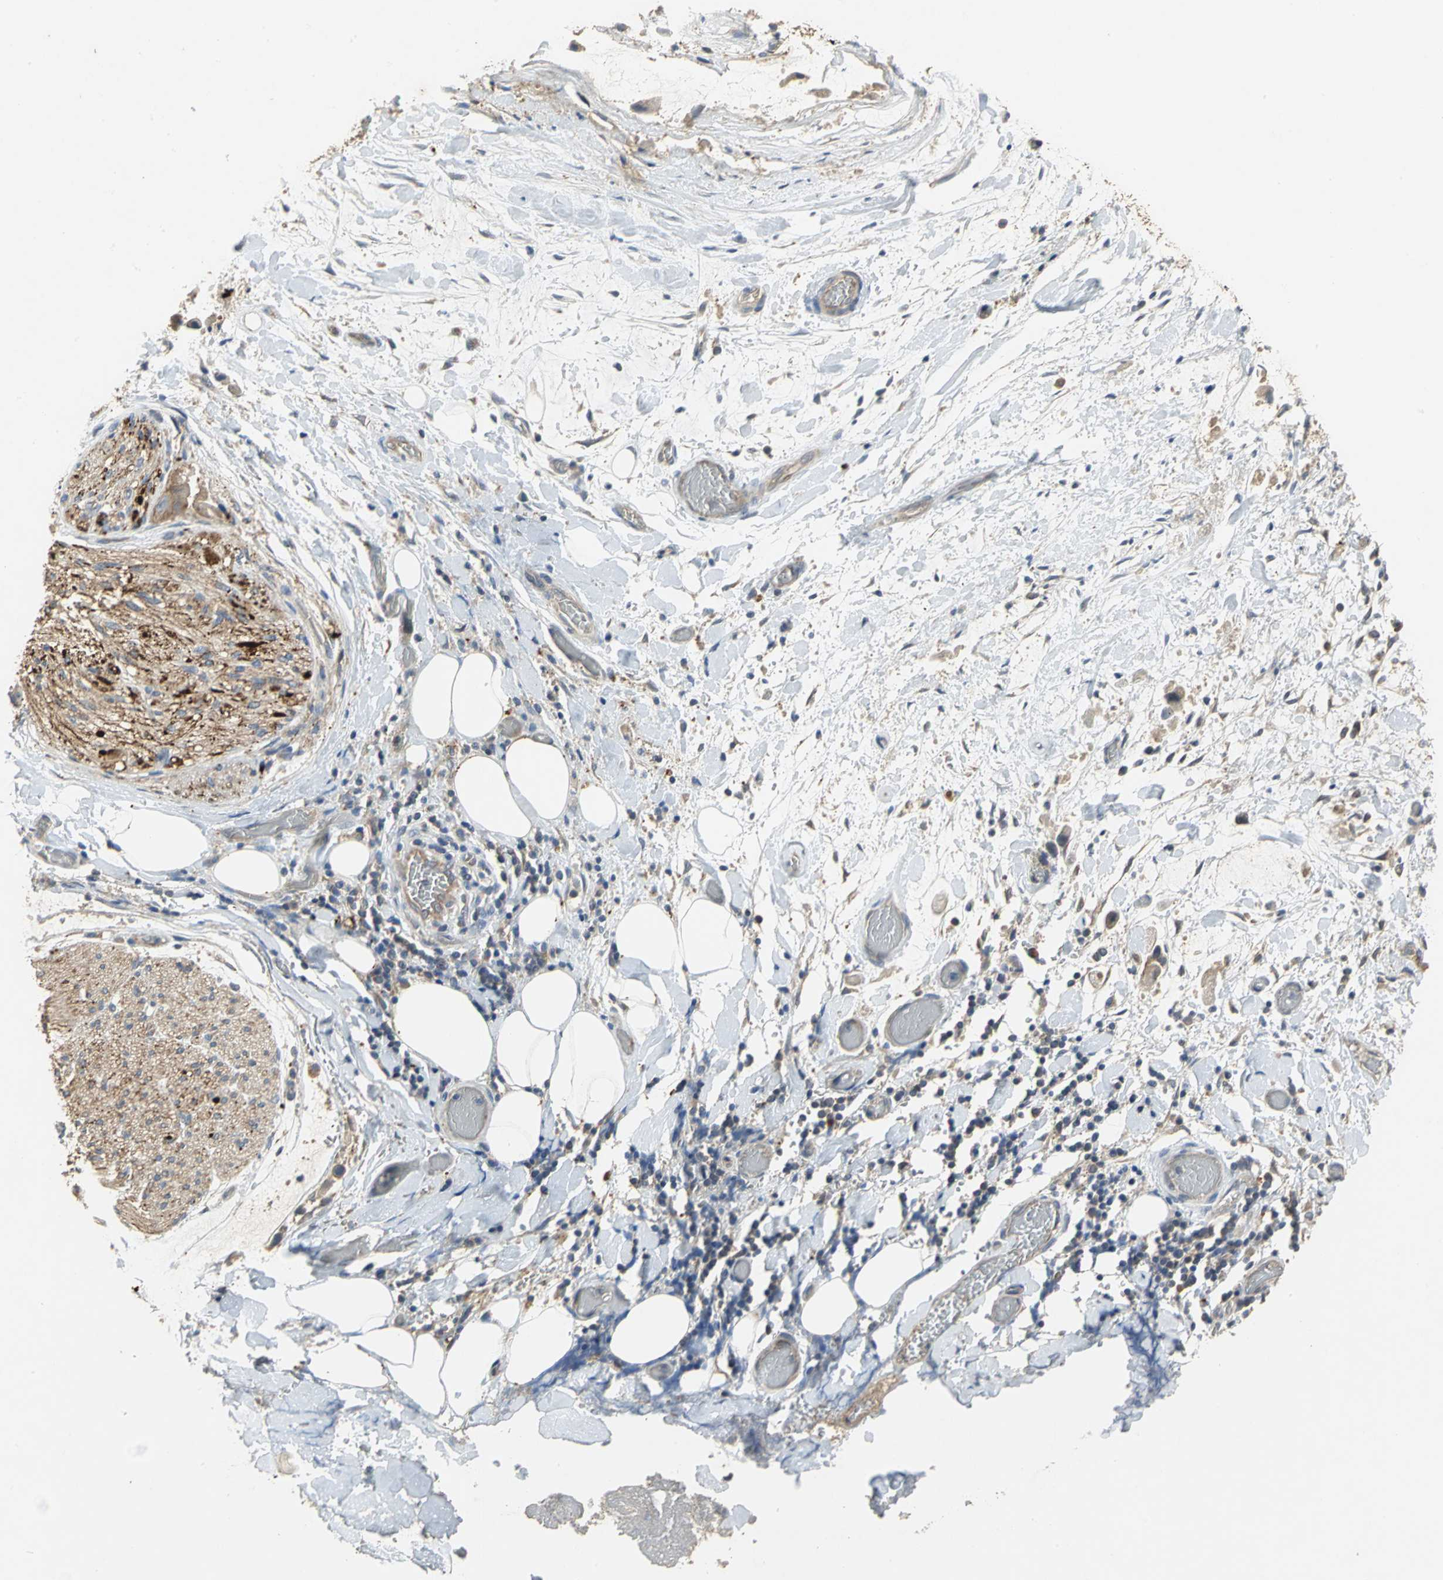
{"staining": {"intensity": "weak", "quantity": ">75%", "location": "cytoplasmic/membranous"}, "tissue": "adipose tissue", "cell_type": "Adipocytes", "image_type": "normal", "snomed": [{"axis": "morphology", "description": "Normal tissue, NOS"}, {"axis": "morphology", "description": "Cholangiocarcinoma"}, {"axis": "topography", "description": "Liver"}, {"axis": "topography", "description": "Peripheral nerve tissue"}], "caption": "DAB (3,3'-diaminobenzidine) immunohistochemical staining of normal adipose tissue reveals weak cytoplasmic/membranous protein staining in approximately >75% of adipocytes.", "gene": "MET", "patient": {"sex": "male", "age": 50}}